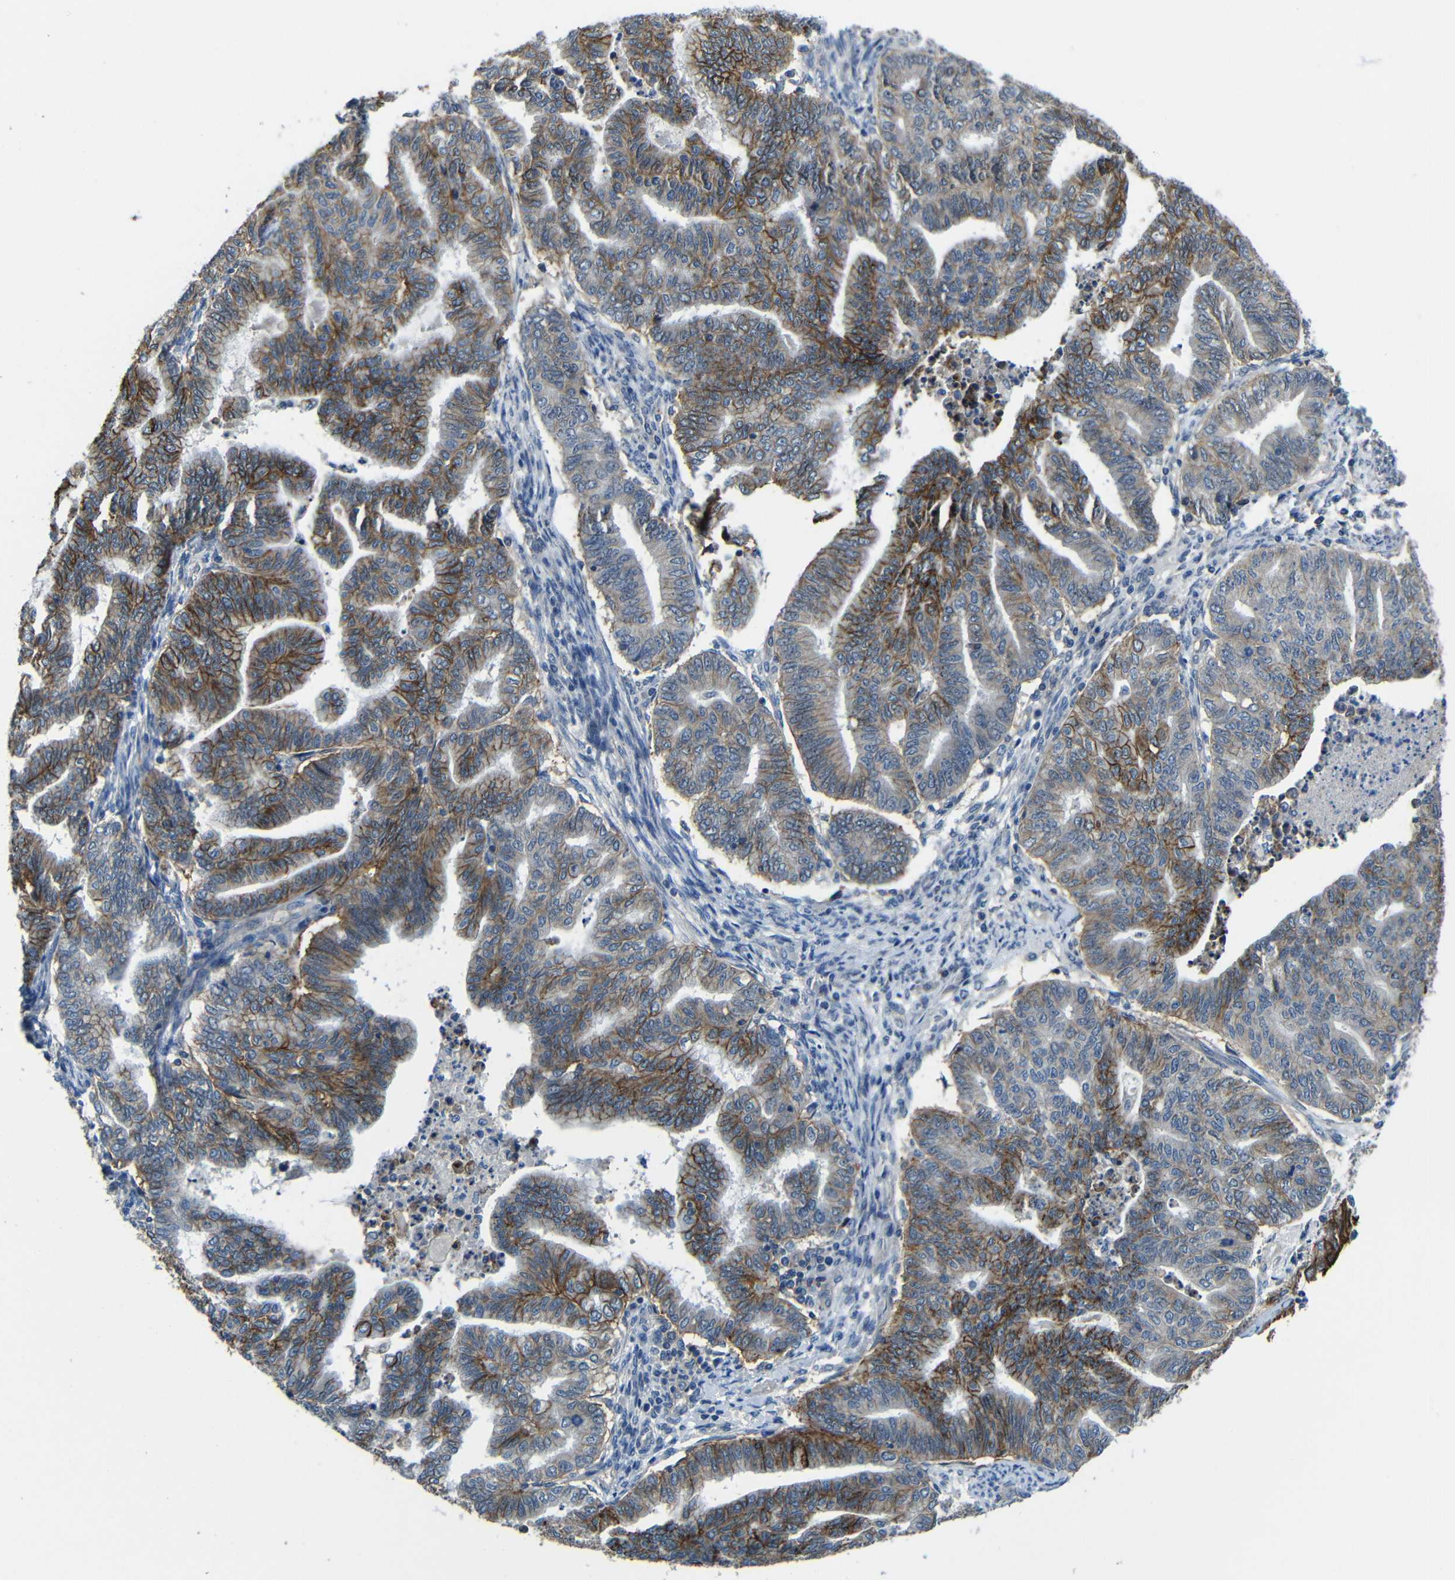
{"staining": {"intensity": "strong", "quantity": ">75%", "location": "cytoplasmic/membranous"}, "tissue": "endometrial cancer", "cell_type": "Tumor cells", "image_type": "cancer", "snomed": [{"axis": "morphology", "description": "Adenocarcinoma, NOS"}, {"axis": "topography", "description": "Endometrium"}], "caption": "Immunohistochemical staining of human endometrial cancer reveals strong cytoplasmic/membranous protein expression in about >75% of tumor cells. (Brightfield microscopy of DAB IHC at high magnification).", "gene": "ZNF90", "patient": {"sex": "female", "age": 79}}